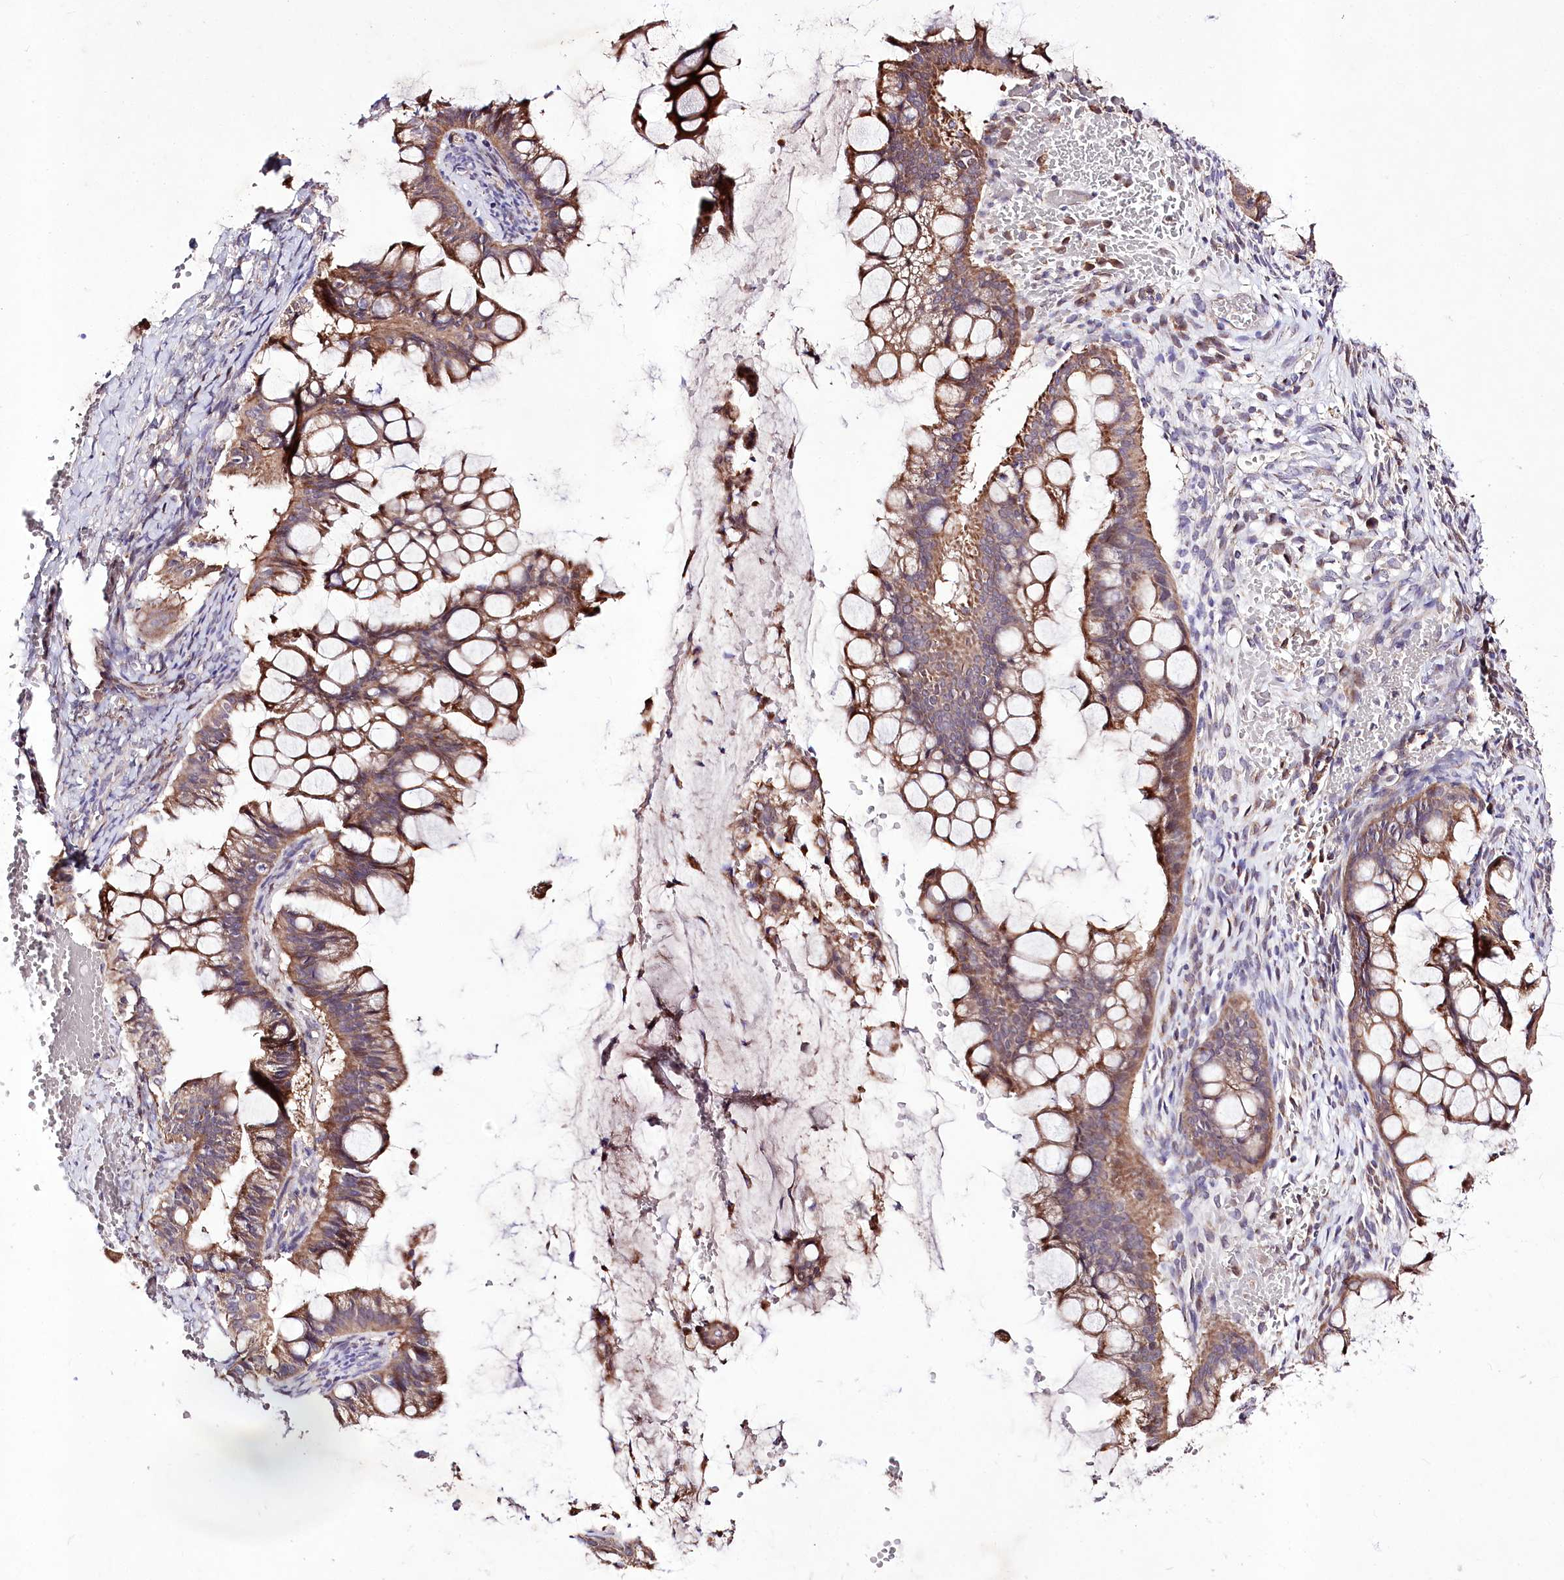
{"staining": {"intensity": "moderate", "quantity": ">75%", "location": "cytoplasmic/membranous"}, "tissue": "ovarian cancer", "cell_type": "Tumor cells", "image_type": "cancer", "snomed": [{"axis": "morphology", "description": "Cystadenocarcinoma, mucinous, NOS"}, {"axis": "topography", "description": "Ovary"}], "caption": "Ovarian cancer (mucinous cystadenocarcinoma) tissue shows moderate cytoplasmic/membranous staining in about >75% of tumor cells", "gene": "ATE1", "patient": {"sex": "female", "age": 73}}